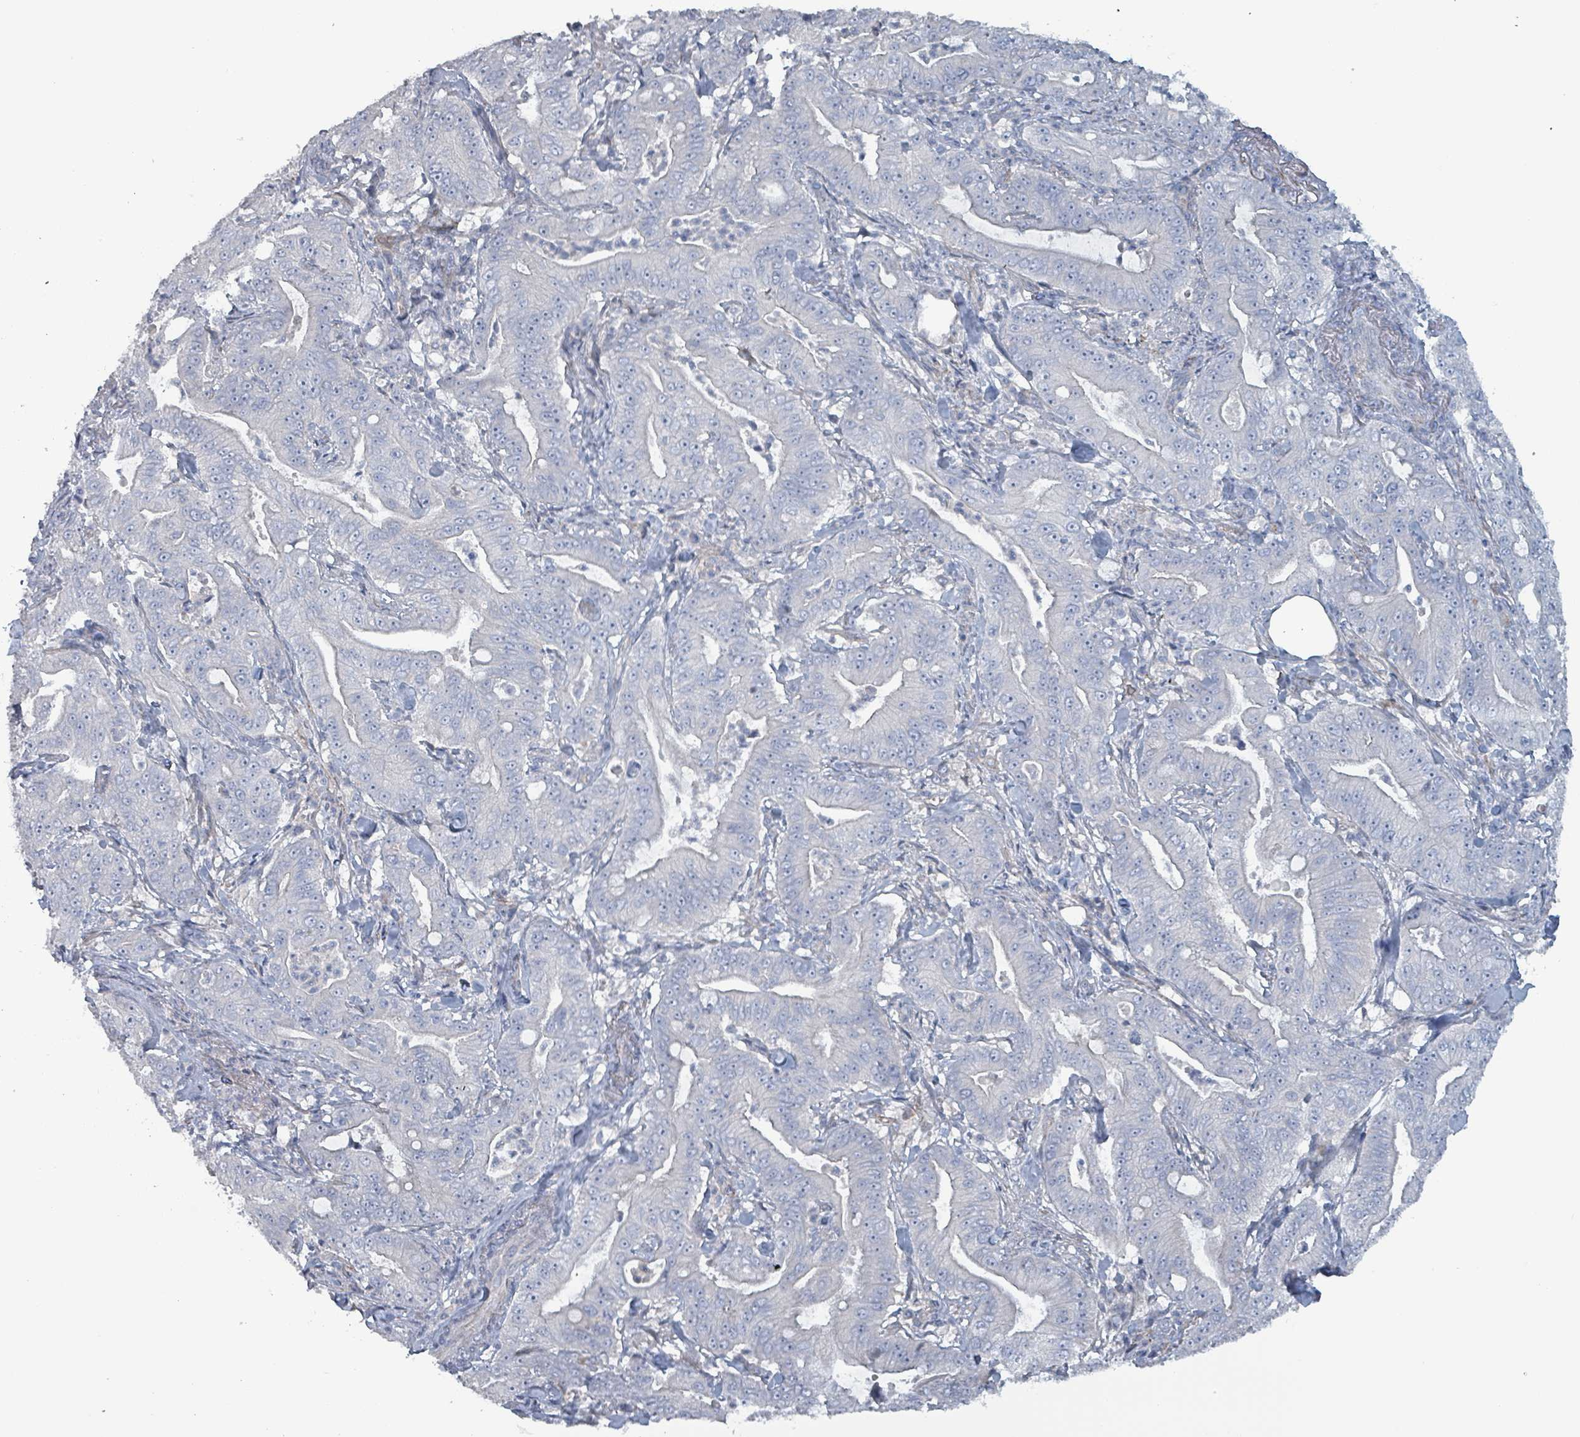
{"staining": {"intensity": "negative", "quantity": "none", "location": "none"}, "tissue": "pancreatic cancer", "cell_type": "Tumor cells", "image_type": "cancer", "snomed": [{"axis": "morphology", "description": "Adenocarcinoma, NOS"}, {"axis": "topography", "description": "Pancreas"}], "caption": "Immunohistochemistry (IHC) photomicrograph of neoplastic tissue: human adenocarcinoma (pancreatic) stained with DAB (3,3'-diaminobenzidine) demonstrates no significant protein expression in tumor cells. Nuclei are stained in blue.", "gene": "TAAR5", "patient": {"sex": "male", "age": 71}}